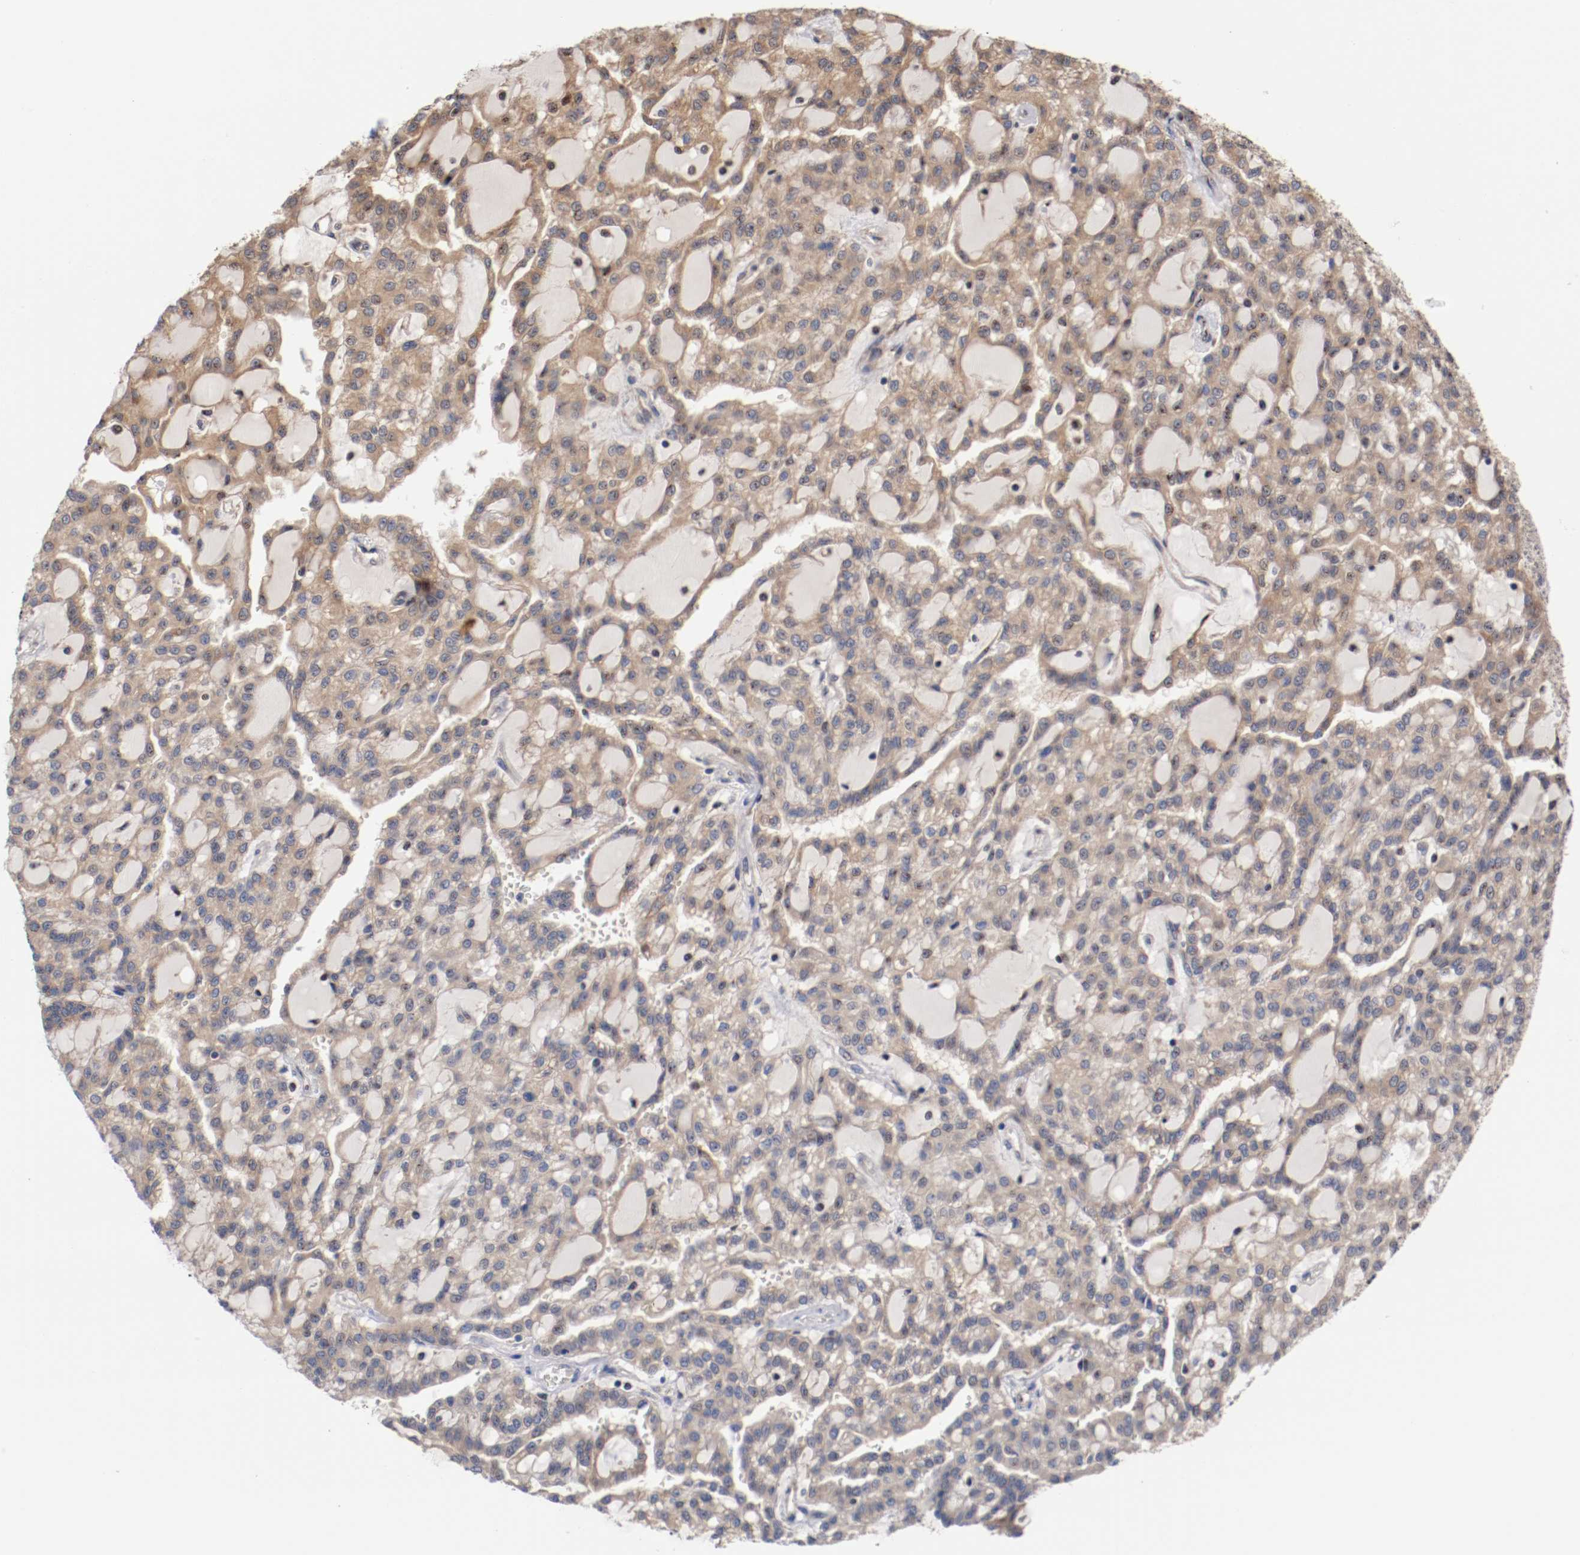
{"staining": {"intensity": "moderate", "quantity": ">75%", "location": "cytoplasmic/membranous"}, "tissue": "renal cancer", "cell_type": "Tumor cells", "image_type": "cancer", "snomed": [{"axis": "morphology", "description": "Adenocarcinoma, NOS"}, {"axis": "topography", "description": "Kidney"}], "caption": "A micrograph of human renal cancer stained for a protein reveals moderate cytoplasmic/membranous brown staining in tumor cells. (DAB (3,3'-diaminobenzidine) IHC with brightfield microscopy, high magnification).", "gene": "TNFSF13", "patient": {"sex": "male", "age": 63}}